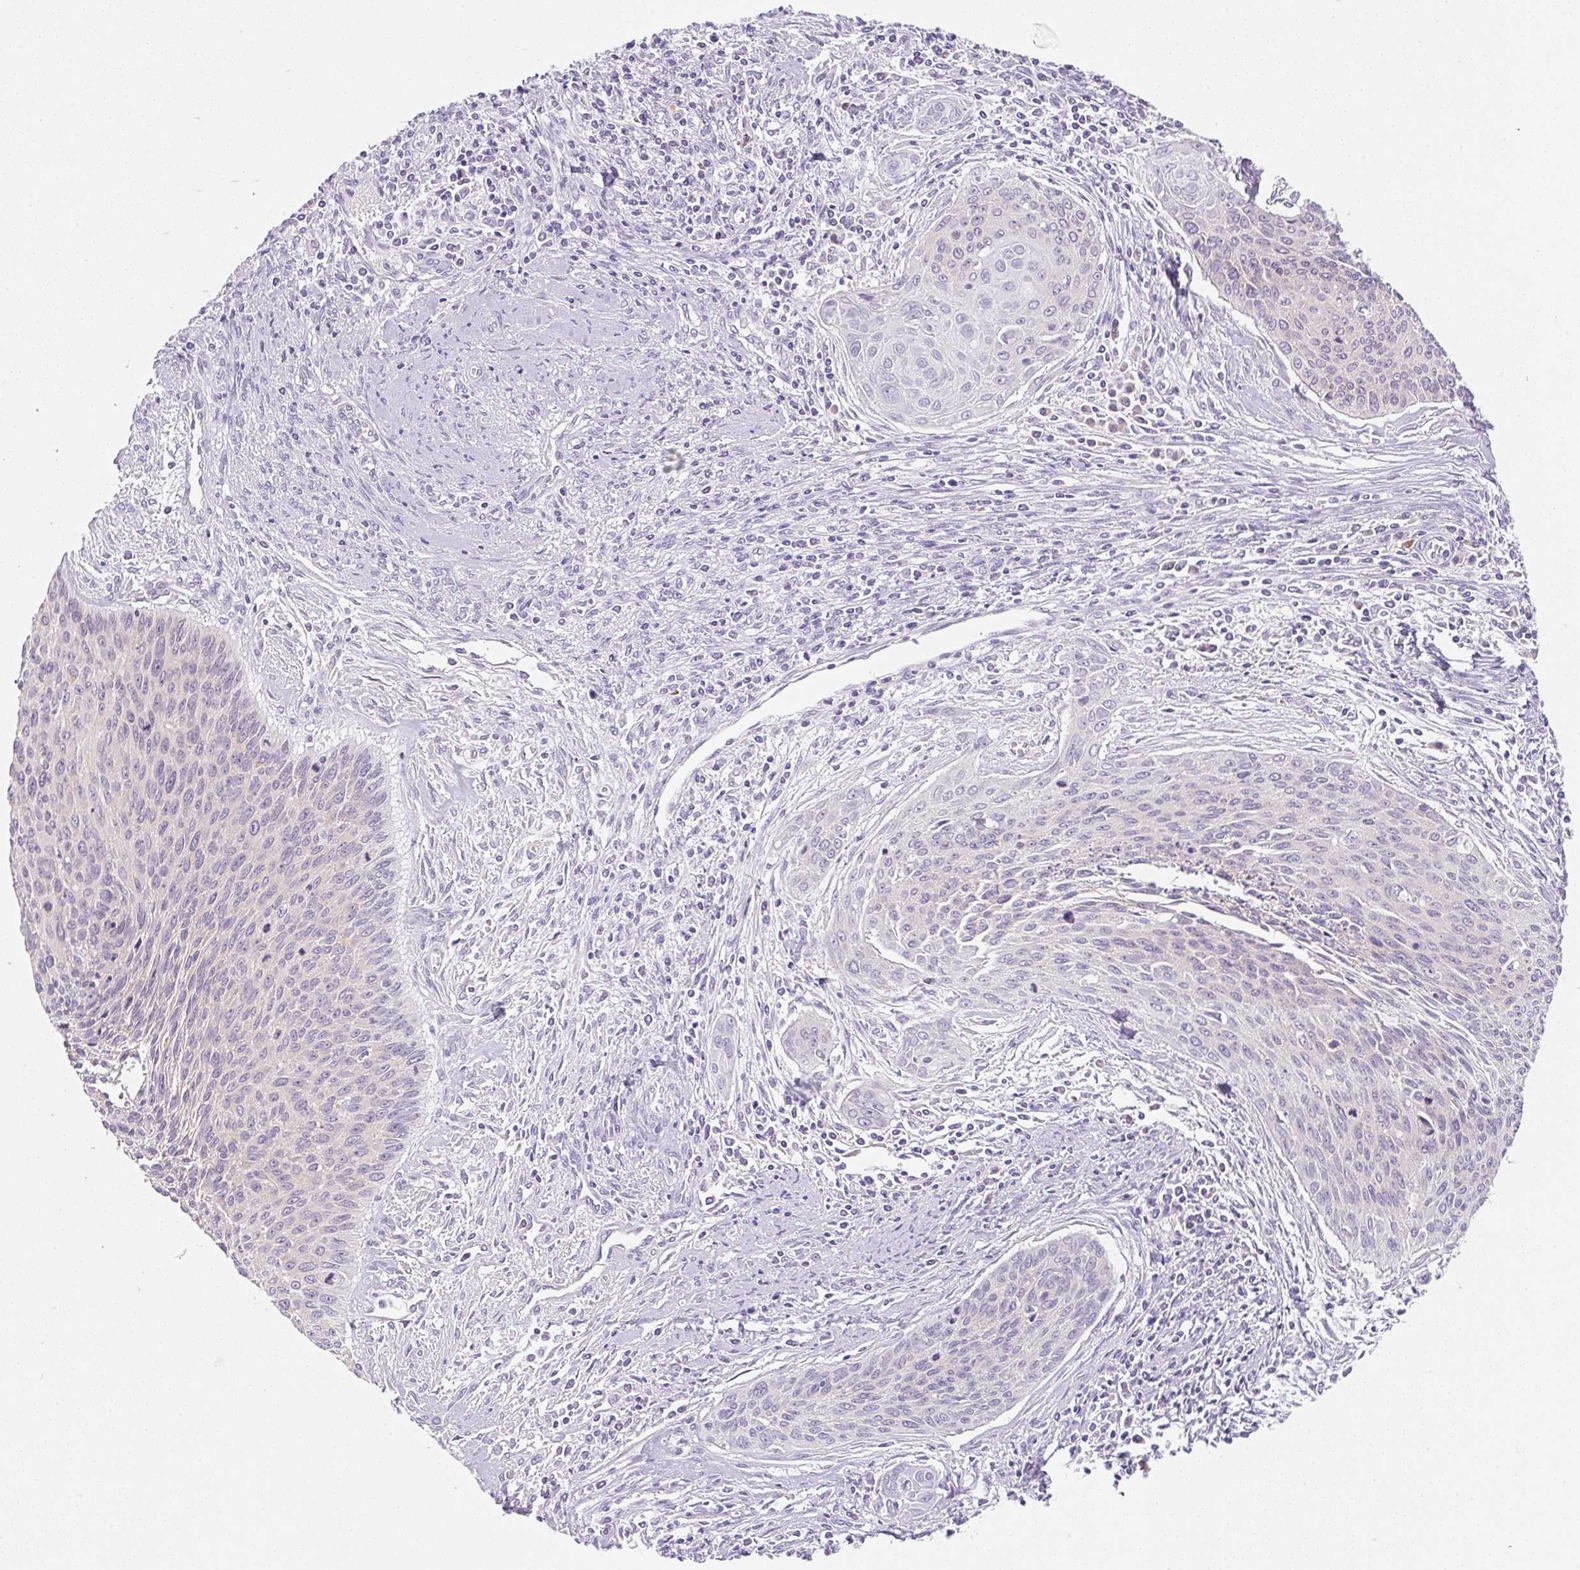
{"staining": {"intensity": "negative", "quantity": "none", "location": "none"}, "tissue": "cervical cancer", "cell_type": "Tumor cells", "image_type": "cancer", "snomed": [{"axis": "morphology", "description": "Squamous cell carcinoma, NOS"}, {"axis": "topography", "description": "Cervix"}], "caption": "This is a micrograph of immunohistochemistry (IHC) staining of cervical squamous cell carcinoma, which shows no staining in tumor cells. (DAB (3,3'-diaminobenzidine) immunohistochemistry (IHC) with hematoxylin counter stain).", "gene": "RPL18A", "patient": {"sex": "female", "age": 55}}